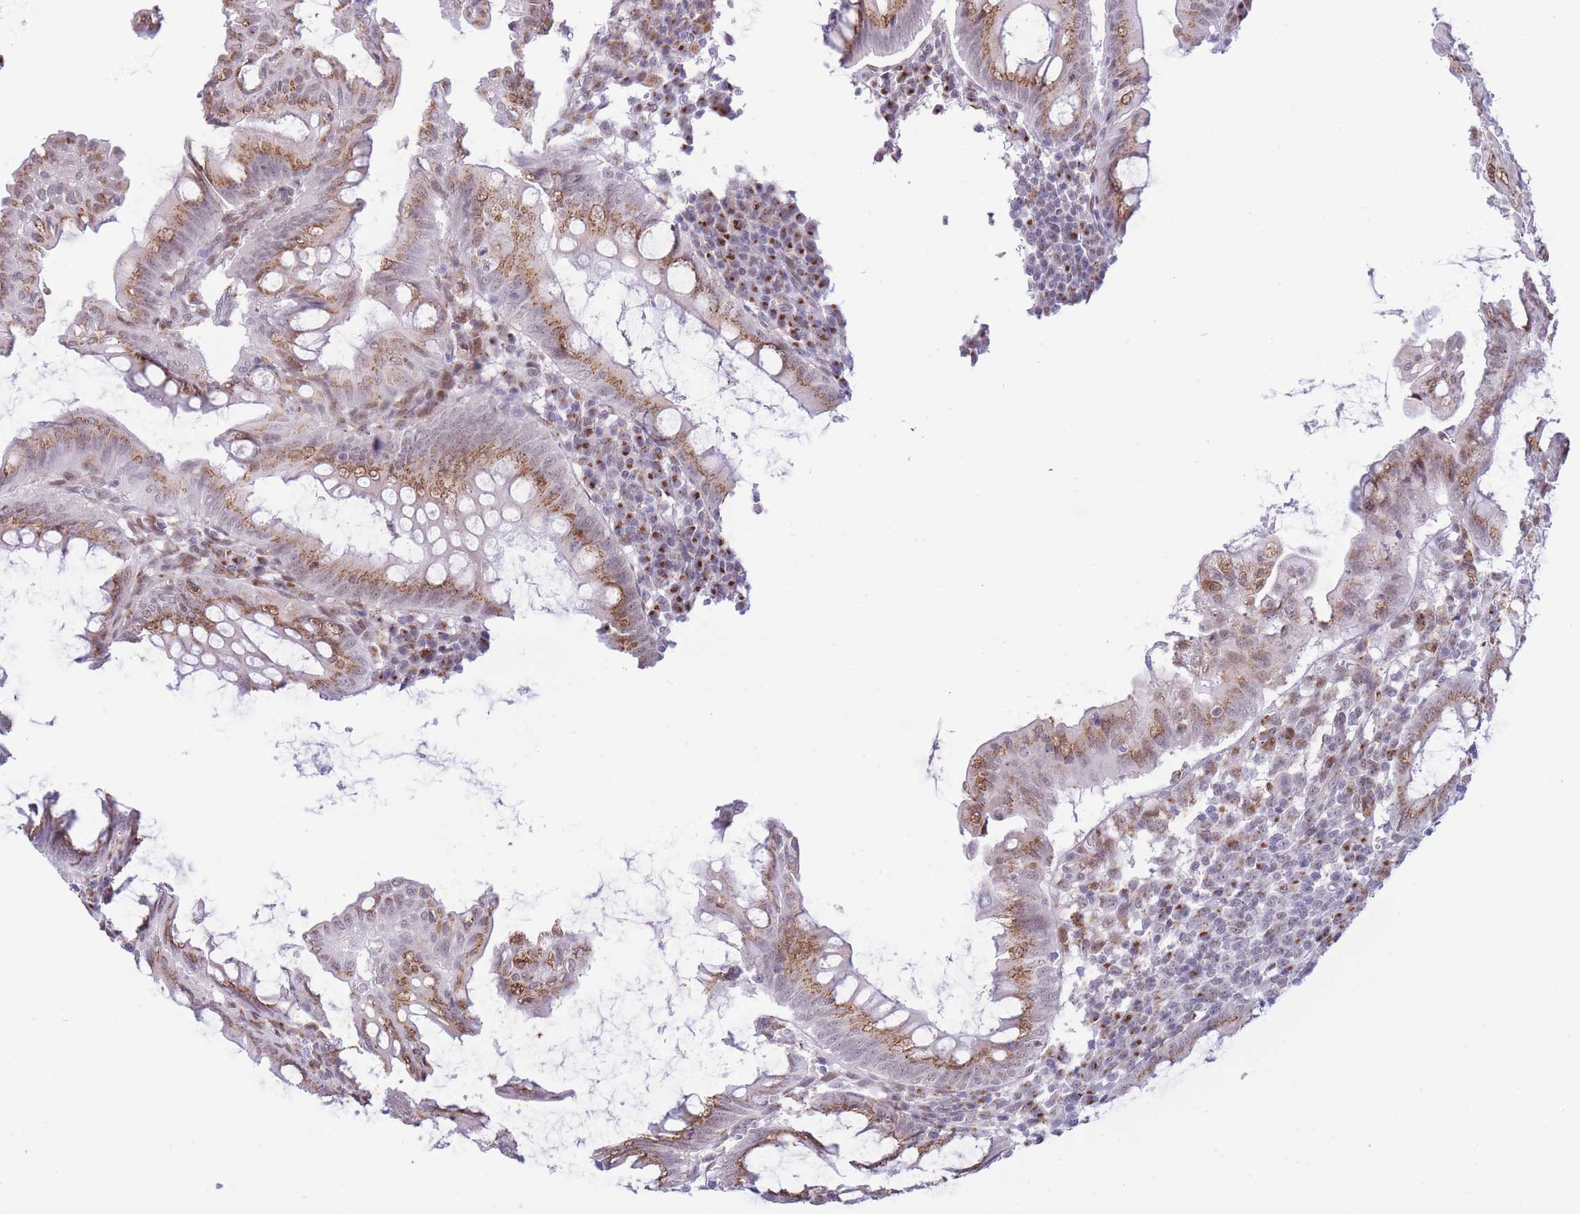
{"staining": {"intensity": "moderate", "quantity": ">75%", "location": "cytoplasmic/membranous"}, "tissue": "appendix", "cell_type": "Glandular cells", "image_type": "normal", "snomed": [{"axis": "morphology", "description": "Normal tissue, NOS"}, {"axis": "topography", "description": "Appendix"}], "caption": "Glandular cells exhibit medium levels of moderate cytoplasmic/membranous expression in about >75% of cells in unremarkable human appendix.", "gene": "INO80C", "patient": {"sex": "male", "age": 83}}